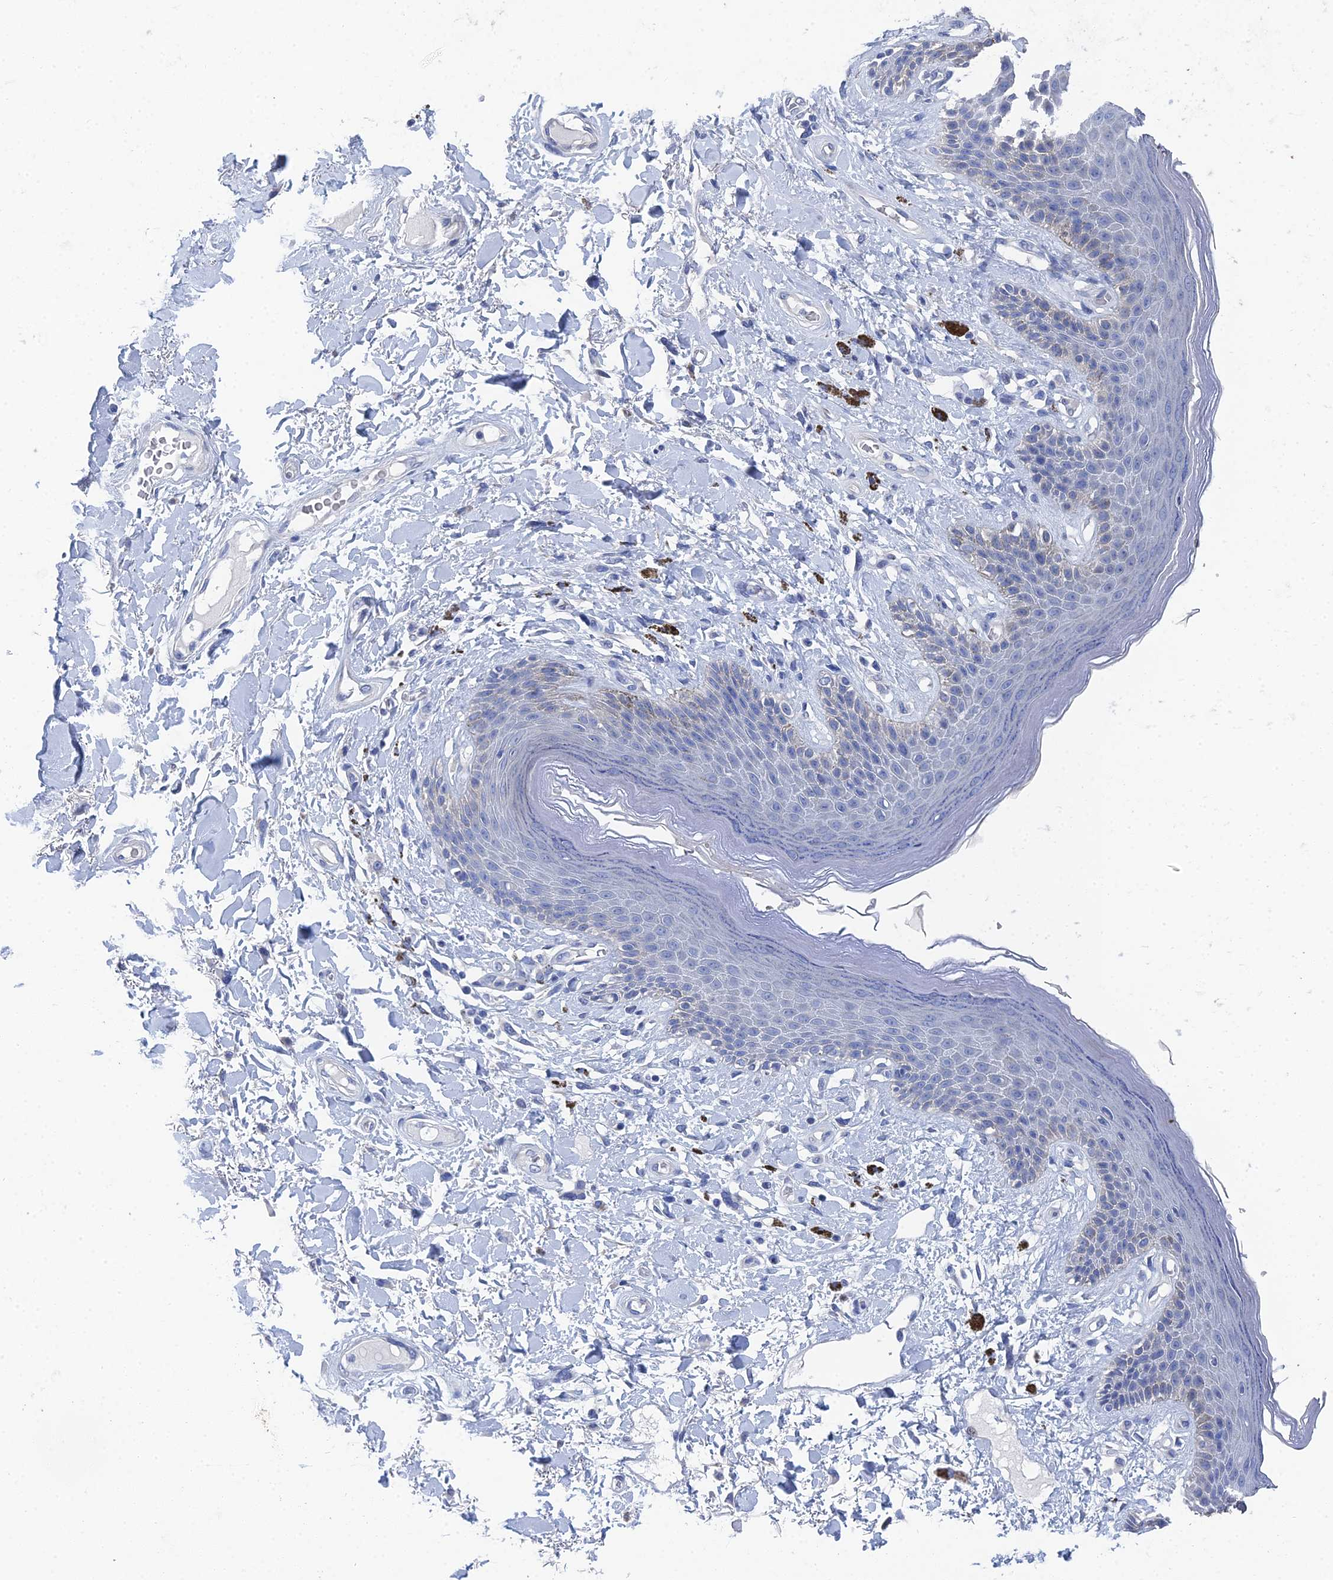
{"staining": {"intensity": "negative", "quantity": "none", "location": "none"}, "tissue": "skin", "cell_type": "Epidermal cells", "image_type": "normal", "snomed": [{"axis": "morphology", "description": "Normal tissue, NOS"}, {"axis": "topography", "description": "Anal"}], "caption": "The micrograph reveals no significant positivity in epidermal cells of skin.", "gene": "GFAP", "patient": {"sex": "female", "age": 78}}